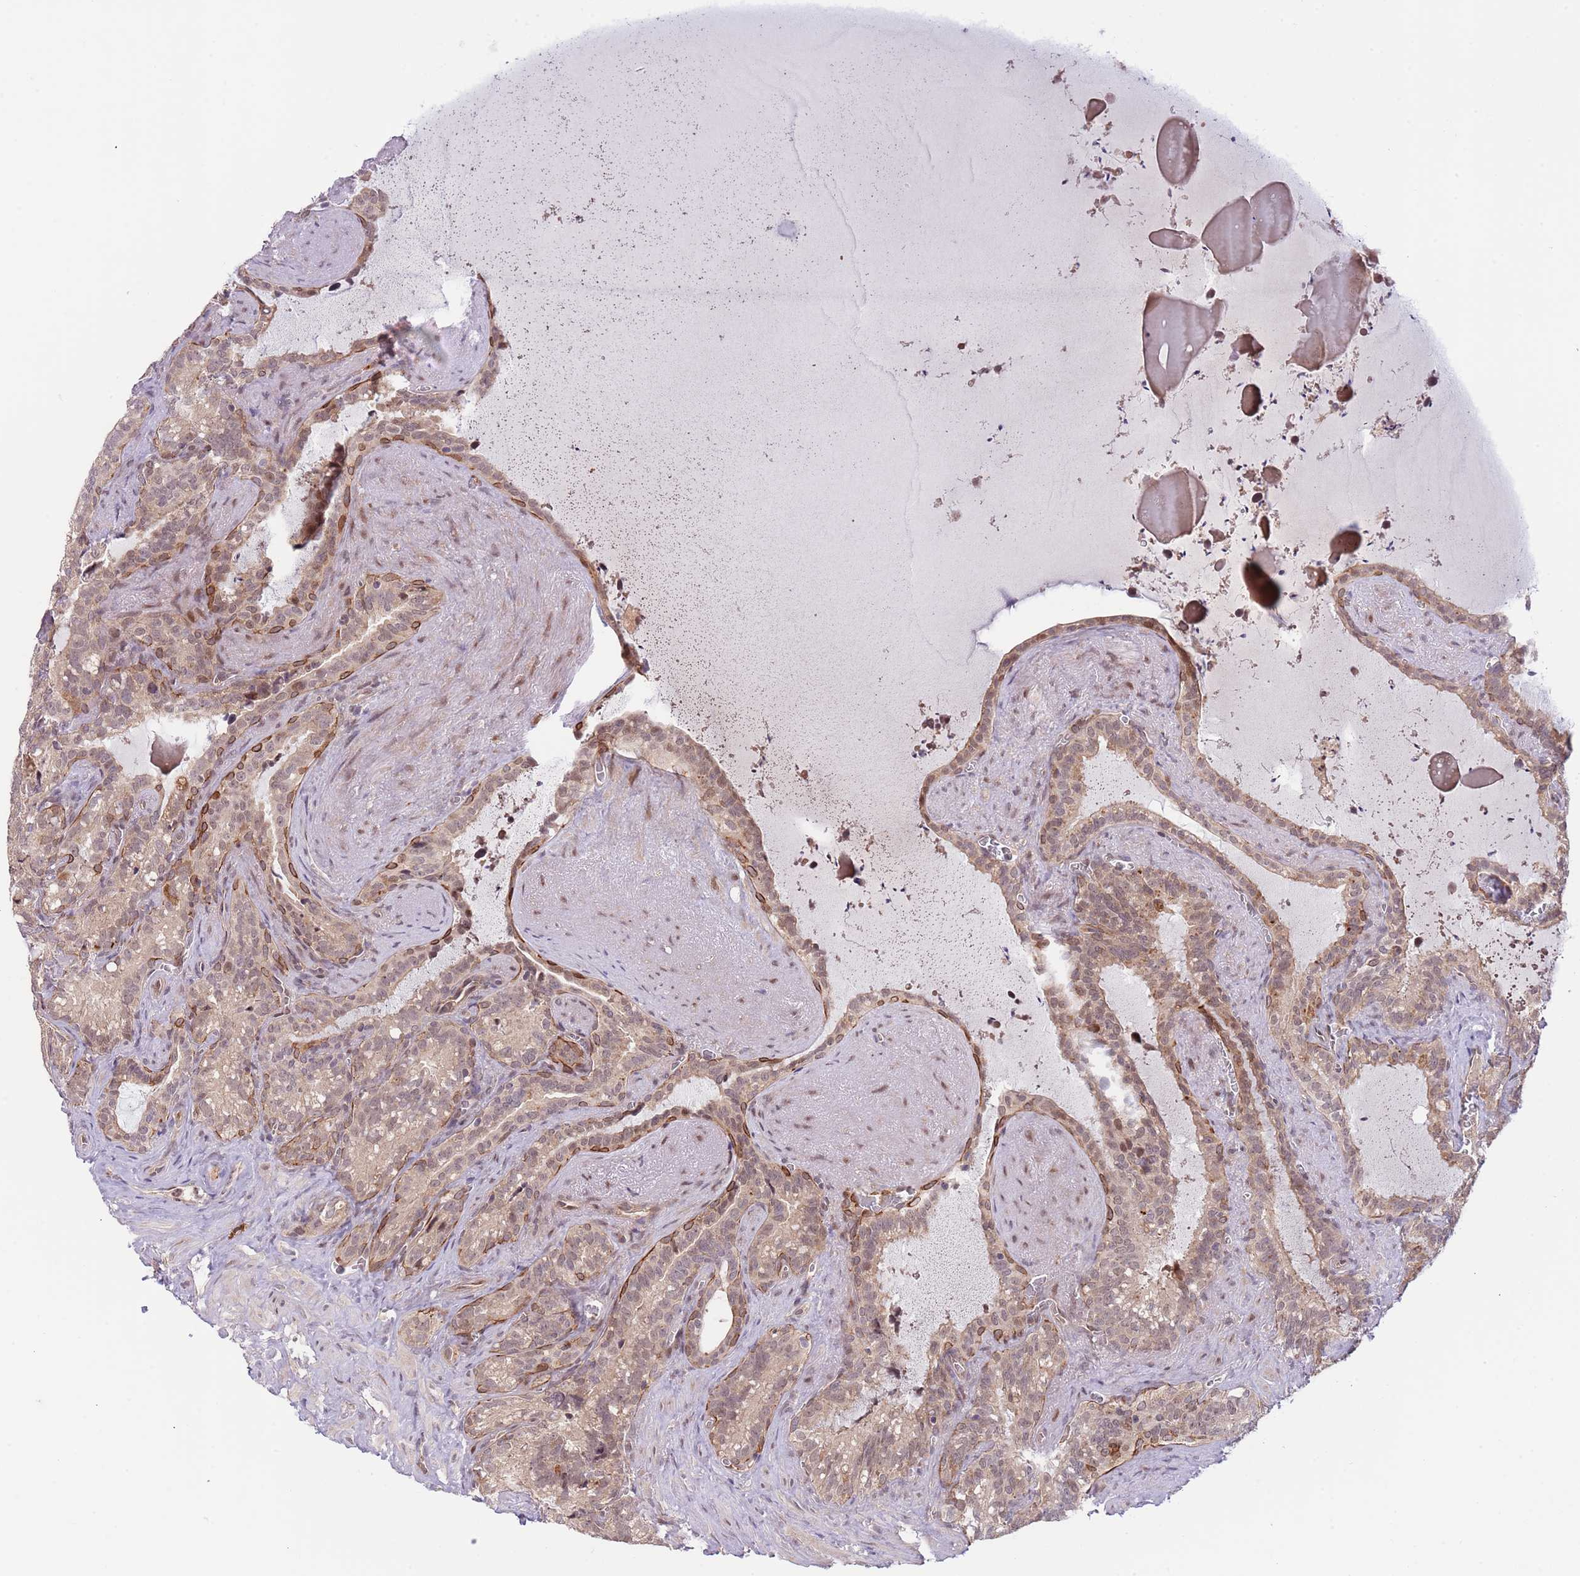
{"staining": {"intensity": "moderate", "quantity": "<25%", "location": "cytoplasmic/membranous"}, "tissue": "seminal vesicle", "cell_type": "Glandular cells", "image_type": "normal", "snomed": [{"axis": "morphology", "description": "Normal tissue, NOS"}, {"axis": "topography", "description": "Prostate"}, {"axis": "topography", "description": "Seminal veicle"}], "caption": "Immunohistochemical staining of benign seminal vesicle reveals moderate cytoplasmic/membranous protein positivity in approximately <25% of glandular cells. (IHC, brightfield microscopy, high magnification).", "gene": "PRR16", "patient": {"sex": "male", "age": 58}}